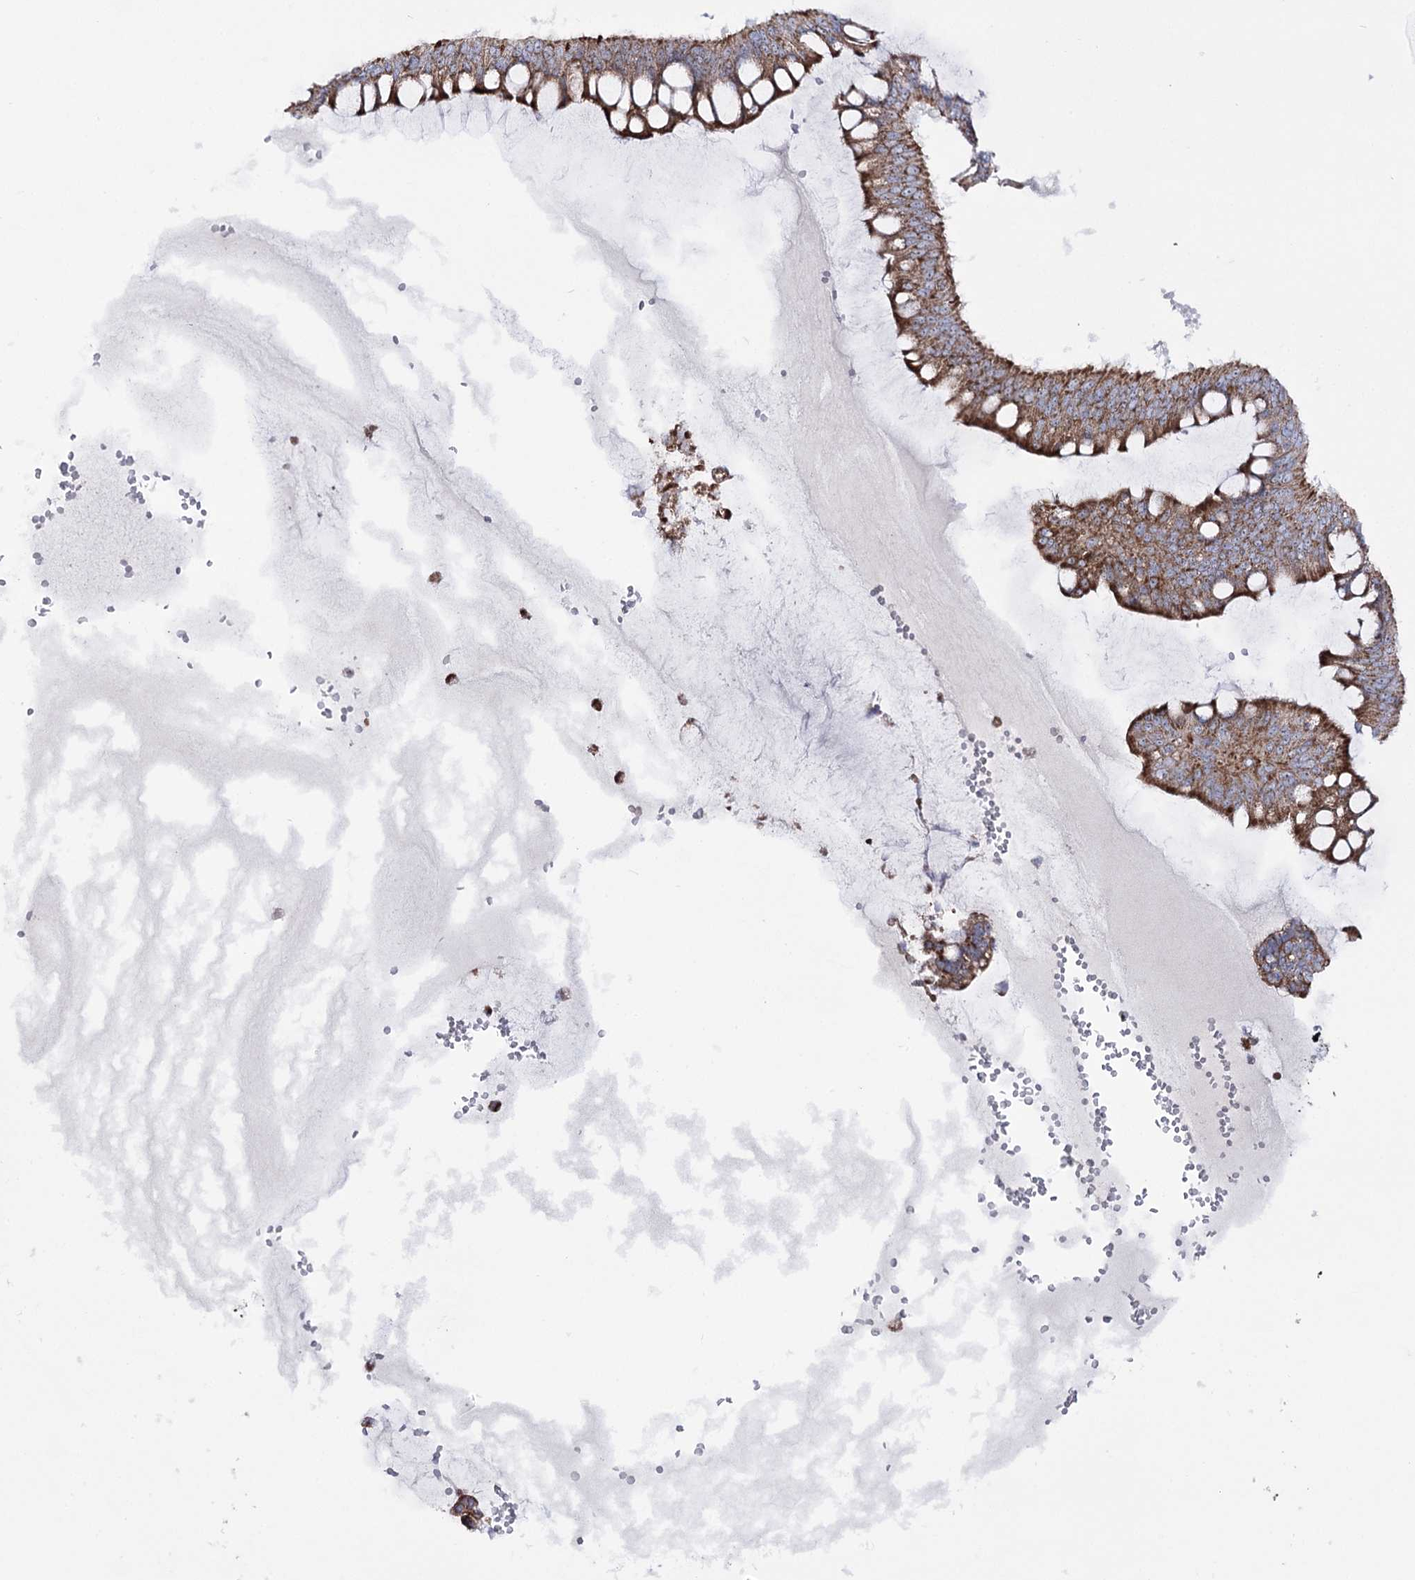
{"staining": {"intensity": "moderate", "quantity": ">75%", "location": "cytoplasmic/membranous"}, "tissue": "ovarian cancer", "cell_type": "Tumor cells", "image_type": "cancer", "snomed": [{"axis": "morphology", "description": "Cystadenocarcinoma, mucinous, NOS"}, {"axis": "topography", "description": "Ovary"}], "caption": "Tumor cells display moderate cytoplasmic/membranous positivity in approximately >75% of cells in ovarian cancer (mucinous cystadenocarcinoma).", "gene": "METTL5", "patient": {"sex": "female", "age": 73}}